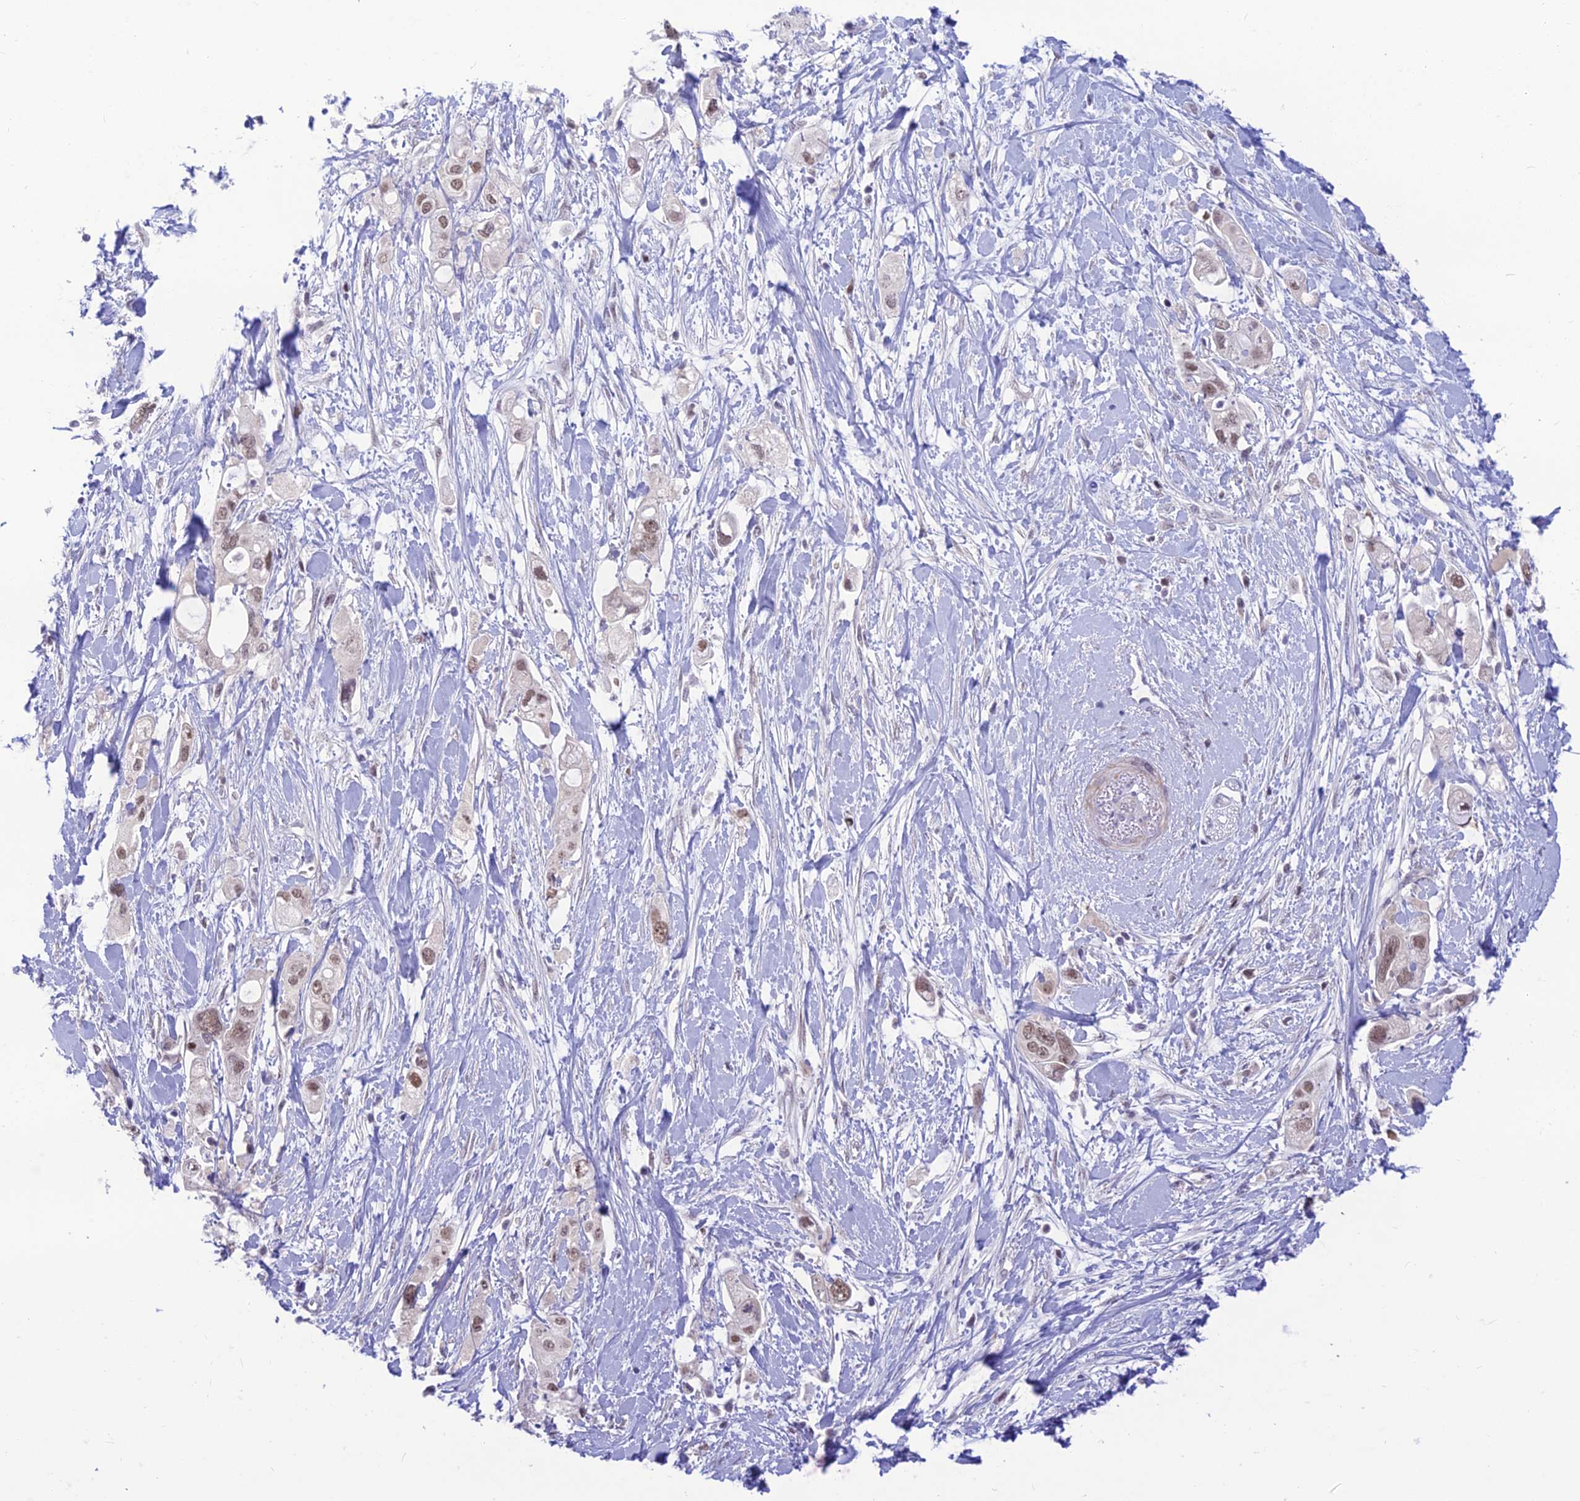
{"staining": {"intensity": "weak", "quantity": "25%-75%", "location": "nuclear"}, "tissue": "pancreatic cancer", "cell_type": "Tumor cells", "image_type": "cancer", "snomed": [{"axis": "morphology", "description": "Adenocarcinoma, NOS"}, {"axis": "topography", "description": "Pancreas"}], "caption": "Pancreatic adenocarcinoma tissue exhibits weak nuclear staining in approximately 25%-75% of tumor cells", "gene": "ASPDH", "patient": {"sex": "female", "age": 56}}